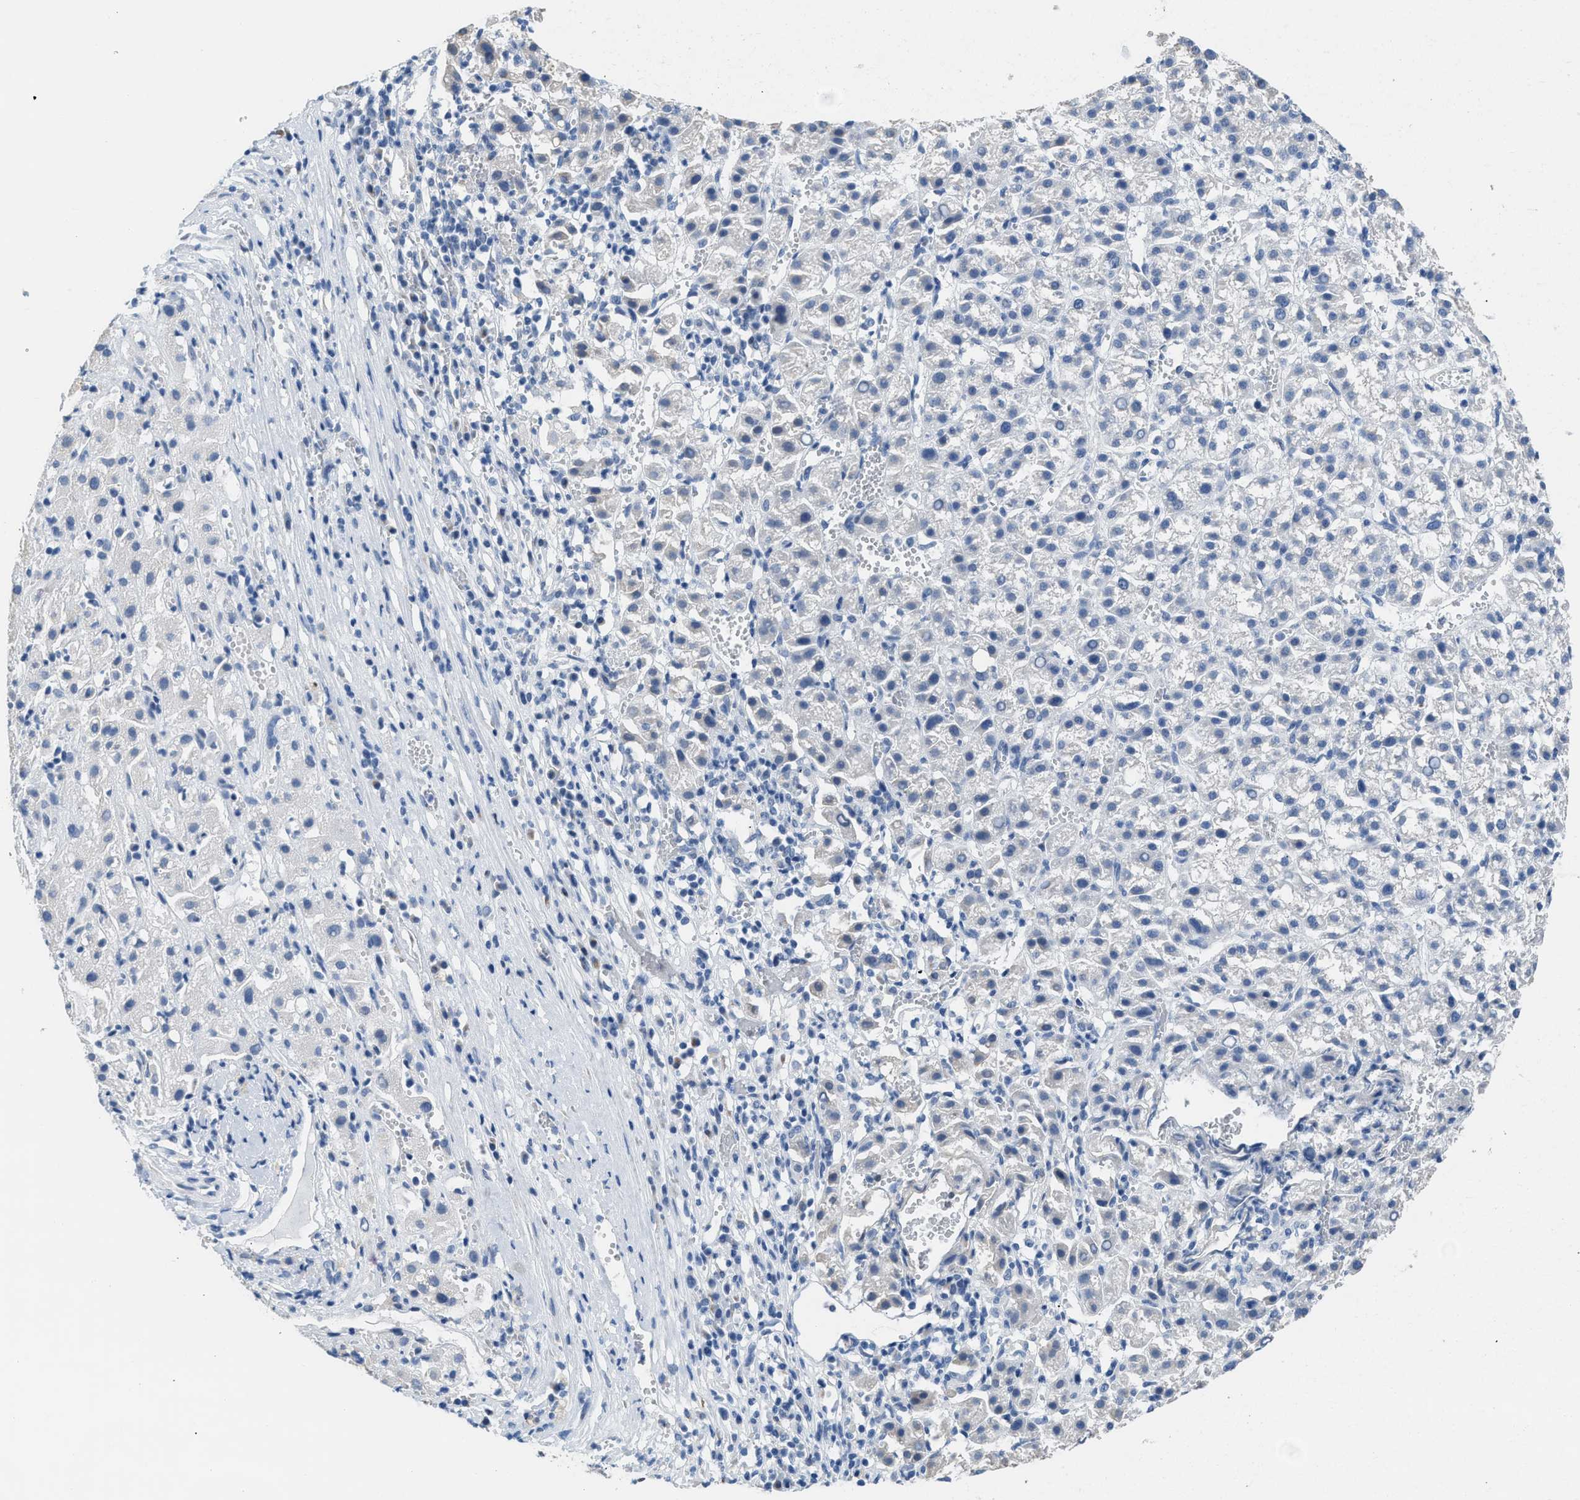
{"staining": {"intensity": "negative", "quantity": "none", "location": "none"}, "tissue": "liver cancer", "cell_type": "Tumor cells", "image_type": "cancer", "snomed": [{"axis": "morphology", "description": "Carcinoma, Hepatocellular, NOS"}, {"axis": "topography", "description": "Liver"}], "caption": "A histopathology image of human hepatocellular carcinoma (liver) is negative for staining in tumor cells.", "gene": "TERF2IP", "patient": {"sex": "female", "age": 58}}